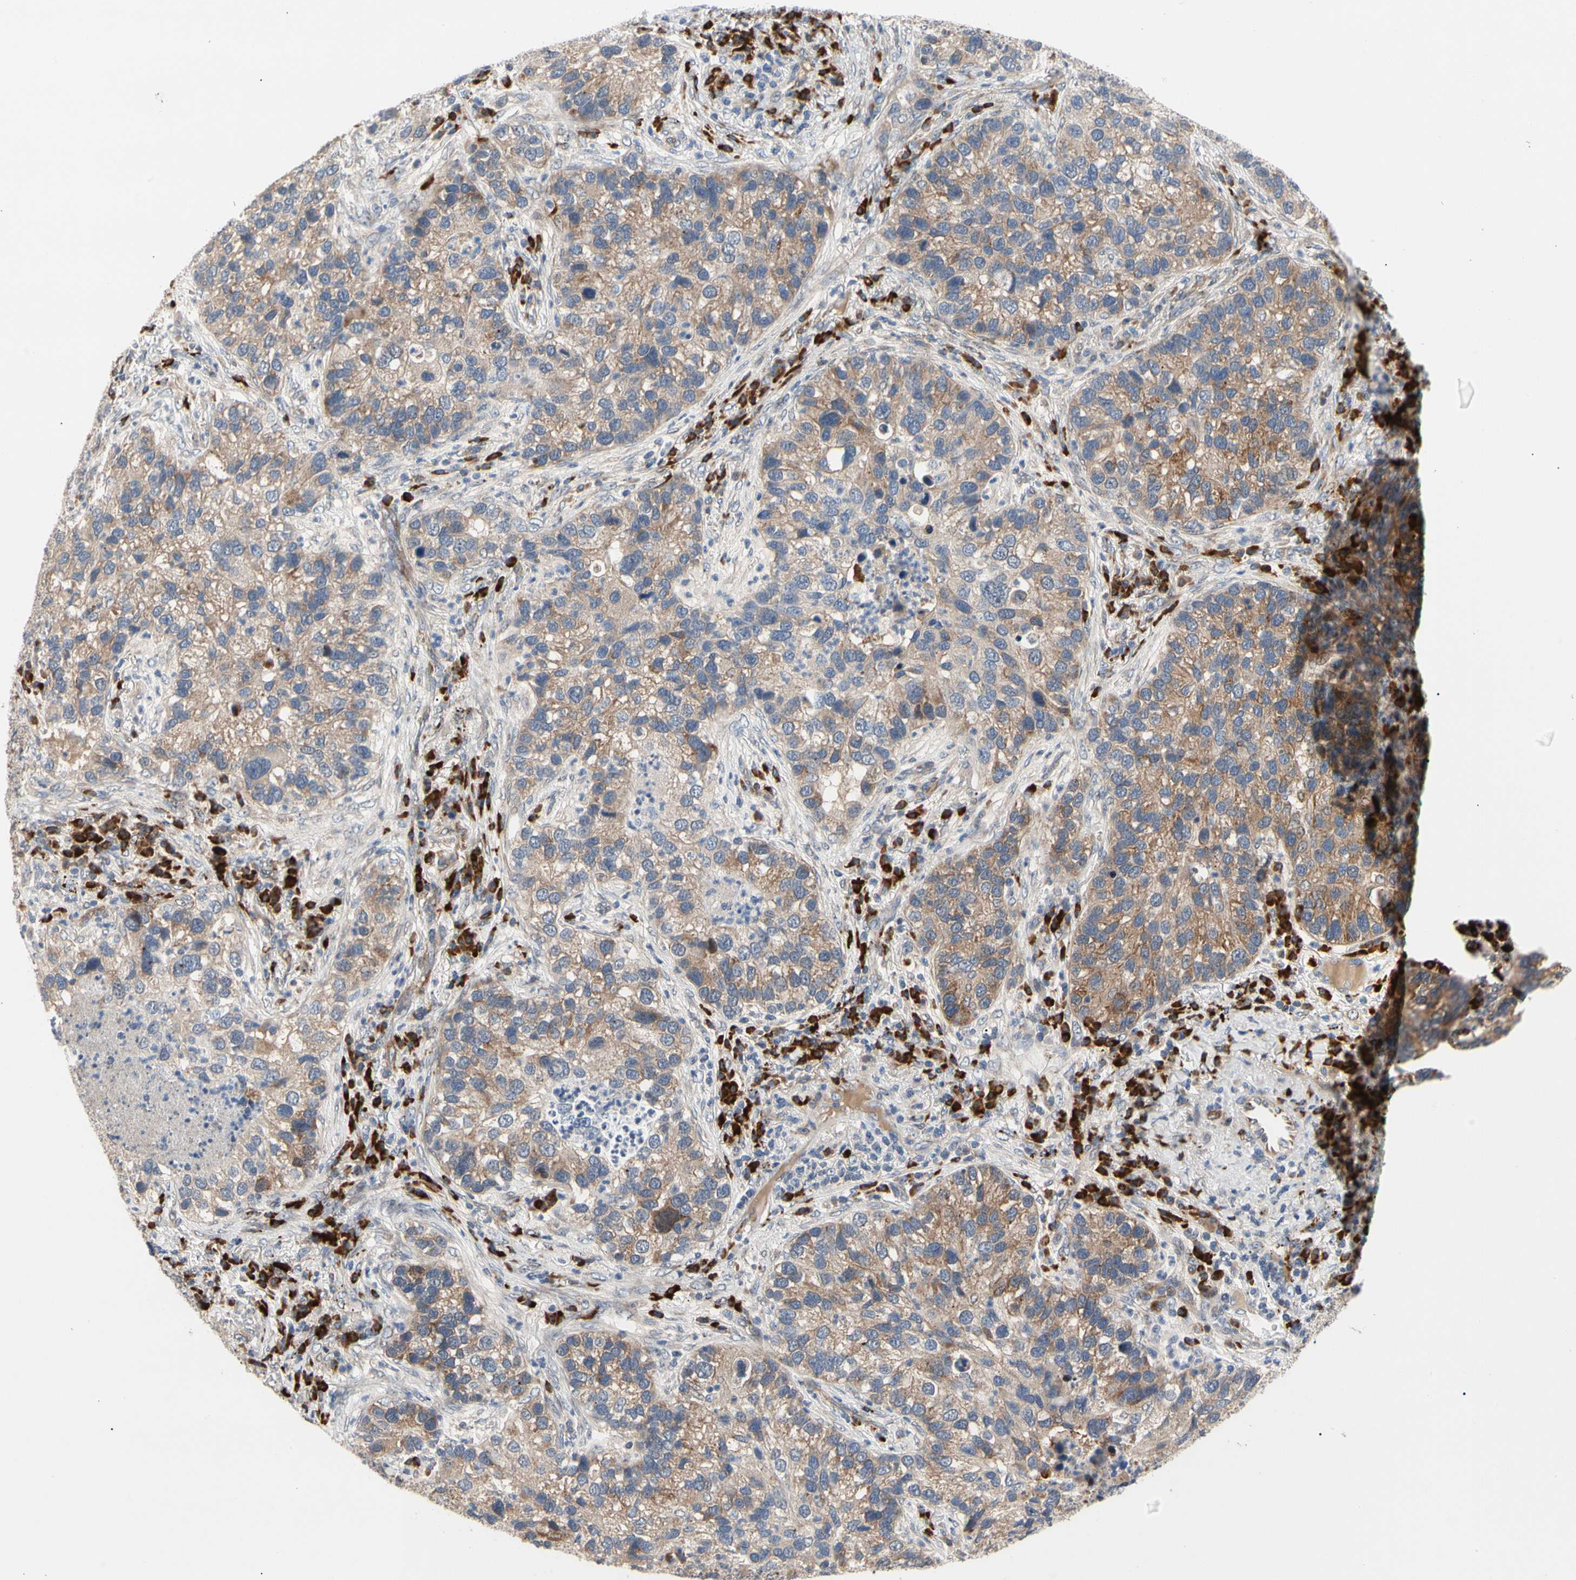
{"staining": {"intensity": "moderate", "quantity": ">75%", "location": "cytoplasmic/membranous"}, "tissue": "lung cancer", "cell_type": "Tumor cells", "image_type": "cancer", "snomed": [{"axis": "morphology", "description": "Normal tissue, NOS"}, {"axis": "morphology", "description": "Adenocarcinoma, NOS"}, {"axis": "topography", "description": "Bronchus"}, {"axis": "topography", "description": "Lung"}], "caption": "Immunohistochemical staining of human lung adenocarcinoma exhibits medium levels of moderate cytoplasmic/membranous protein staining in about >75% of tumor cells.", "gene": "HMGCR", "patient": {"sex": "male", "age": 54}}